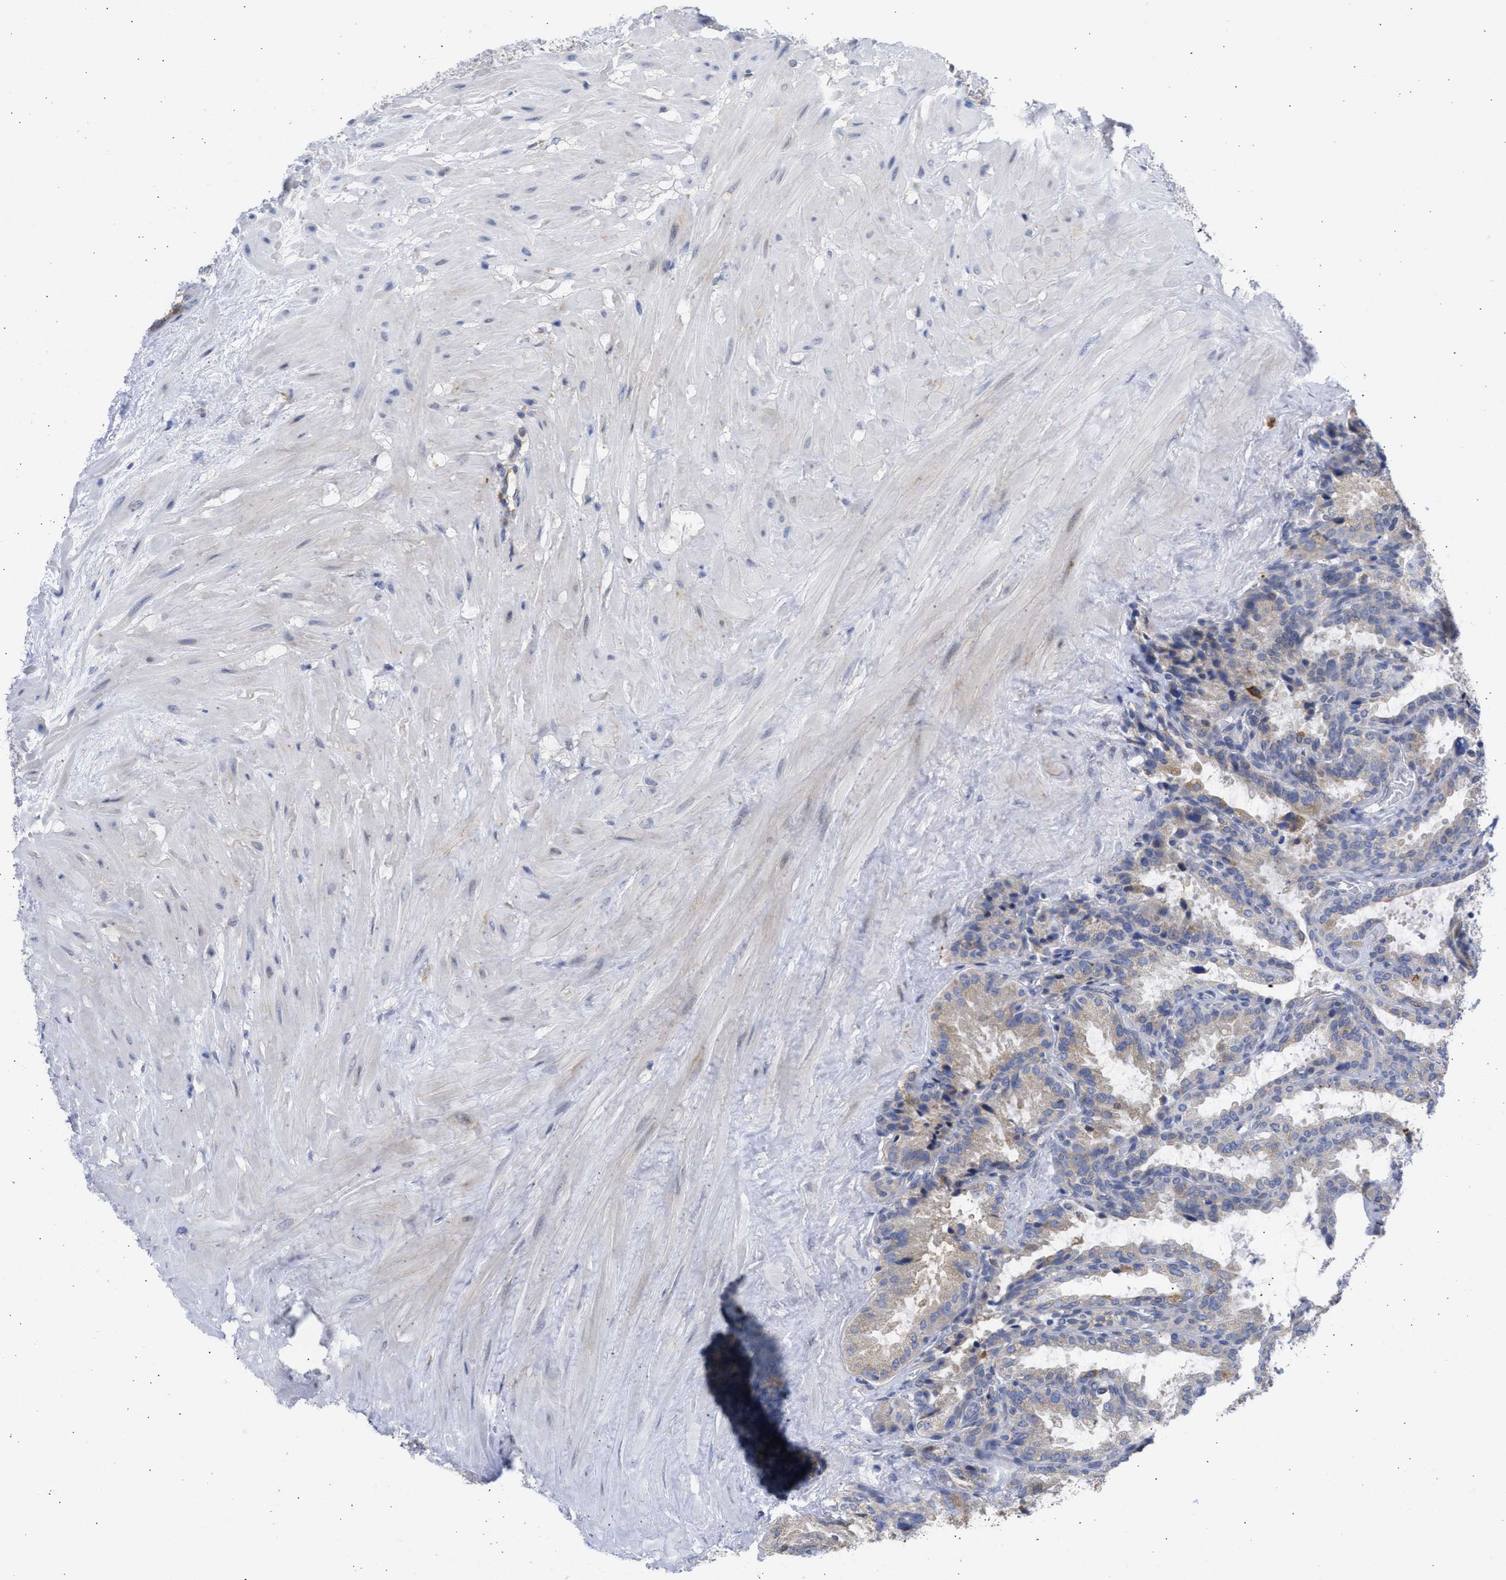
{"staining": {"intensity": "weak", "quantity": ">75%", "location": "cytoplasmic/membranous"}, "tissue": "seminal vesicle", "cell_type": "Glandular cells", "image_type": "normal", "snomed": [{"axis": "morphology", "description": "Normal tissue, NOS"}, {"axis": "topography", "description": "Seminal veicle"}], "caption": "Glandular cells exhibit weak cytoplasmic/membranous positivity in about >75% of cells in benign seminal vesicle.", "gene": "TMED1", "patient": {"sex": "male", "age": 46}}